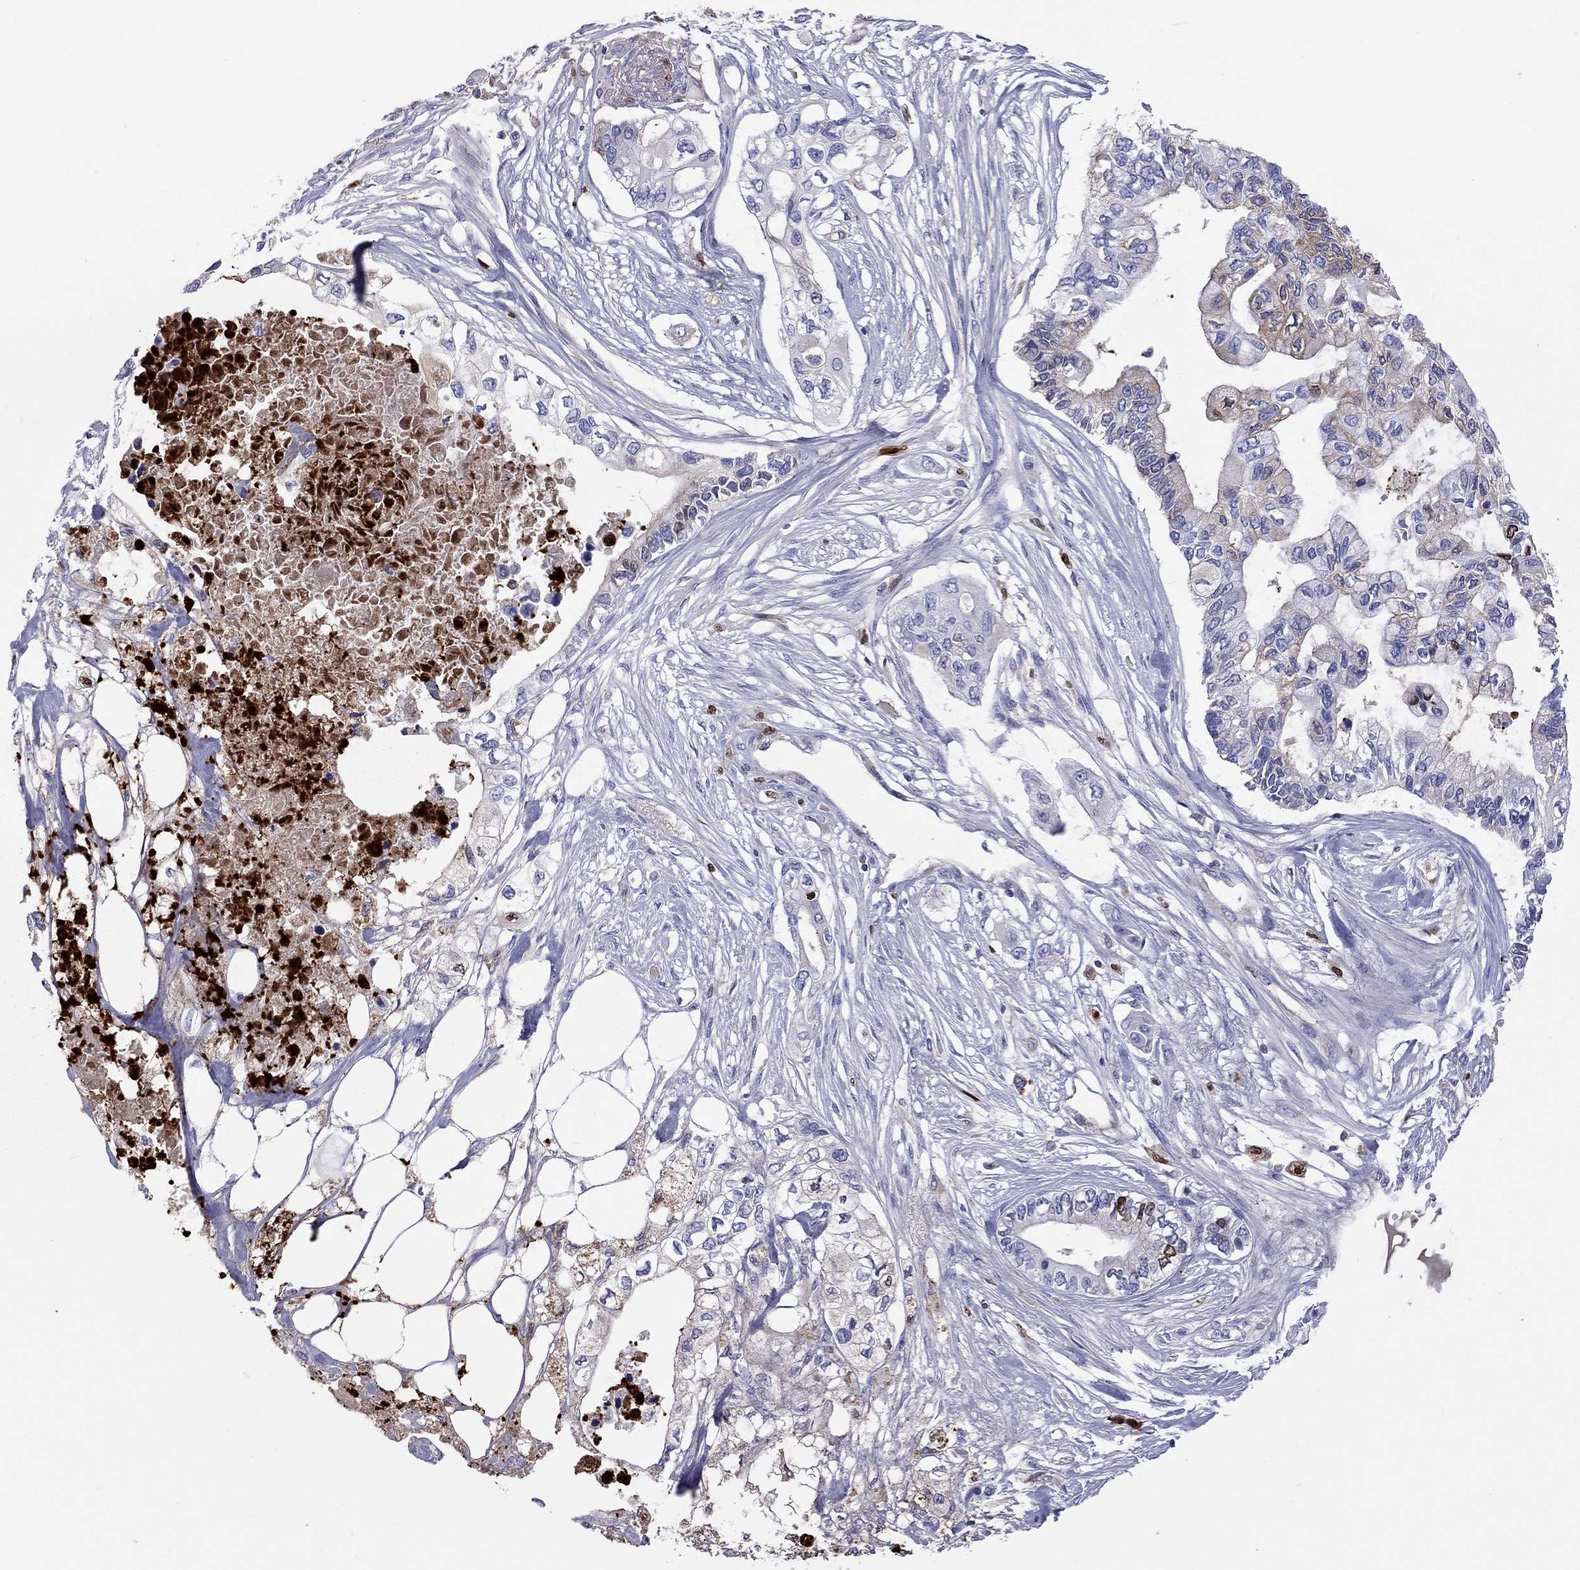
{"staining": {"intensity": "weak", "quantity": "<25%", "location": "cytoplasmic/membranous"}, "tissue": "pancreatic cancer", "cell_type": "Tumor cells", "image_type": "cancer", "snomed": [{"axis": "morphology", "description": "Adenocarcinoma, NOS"}, {"axis": "topography", "description": "Pancreas"}], "caption": "Adenocarcinoma (pancreatic) stained for a protein using immunohistochemistry (IHC) exhibits no staining tumor cells.", "gene": "SERPINA3", "patient": {"sex": "female", "age": 63}}